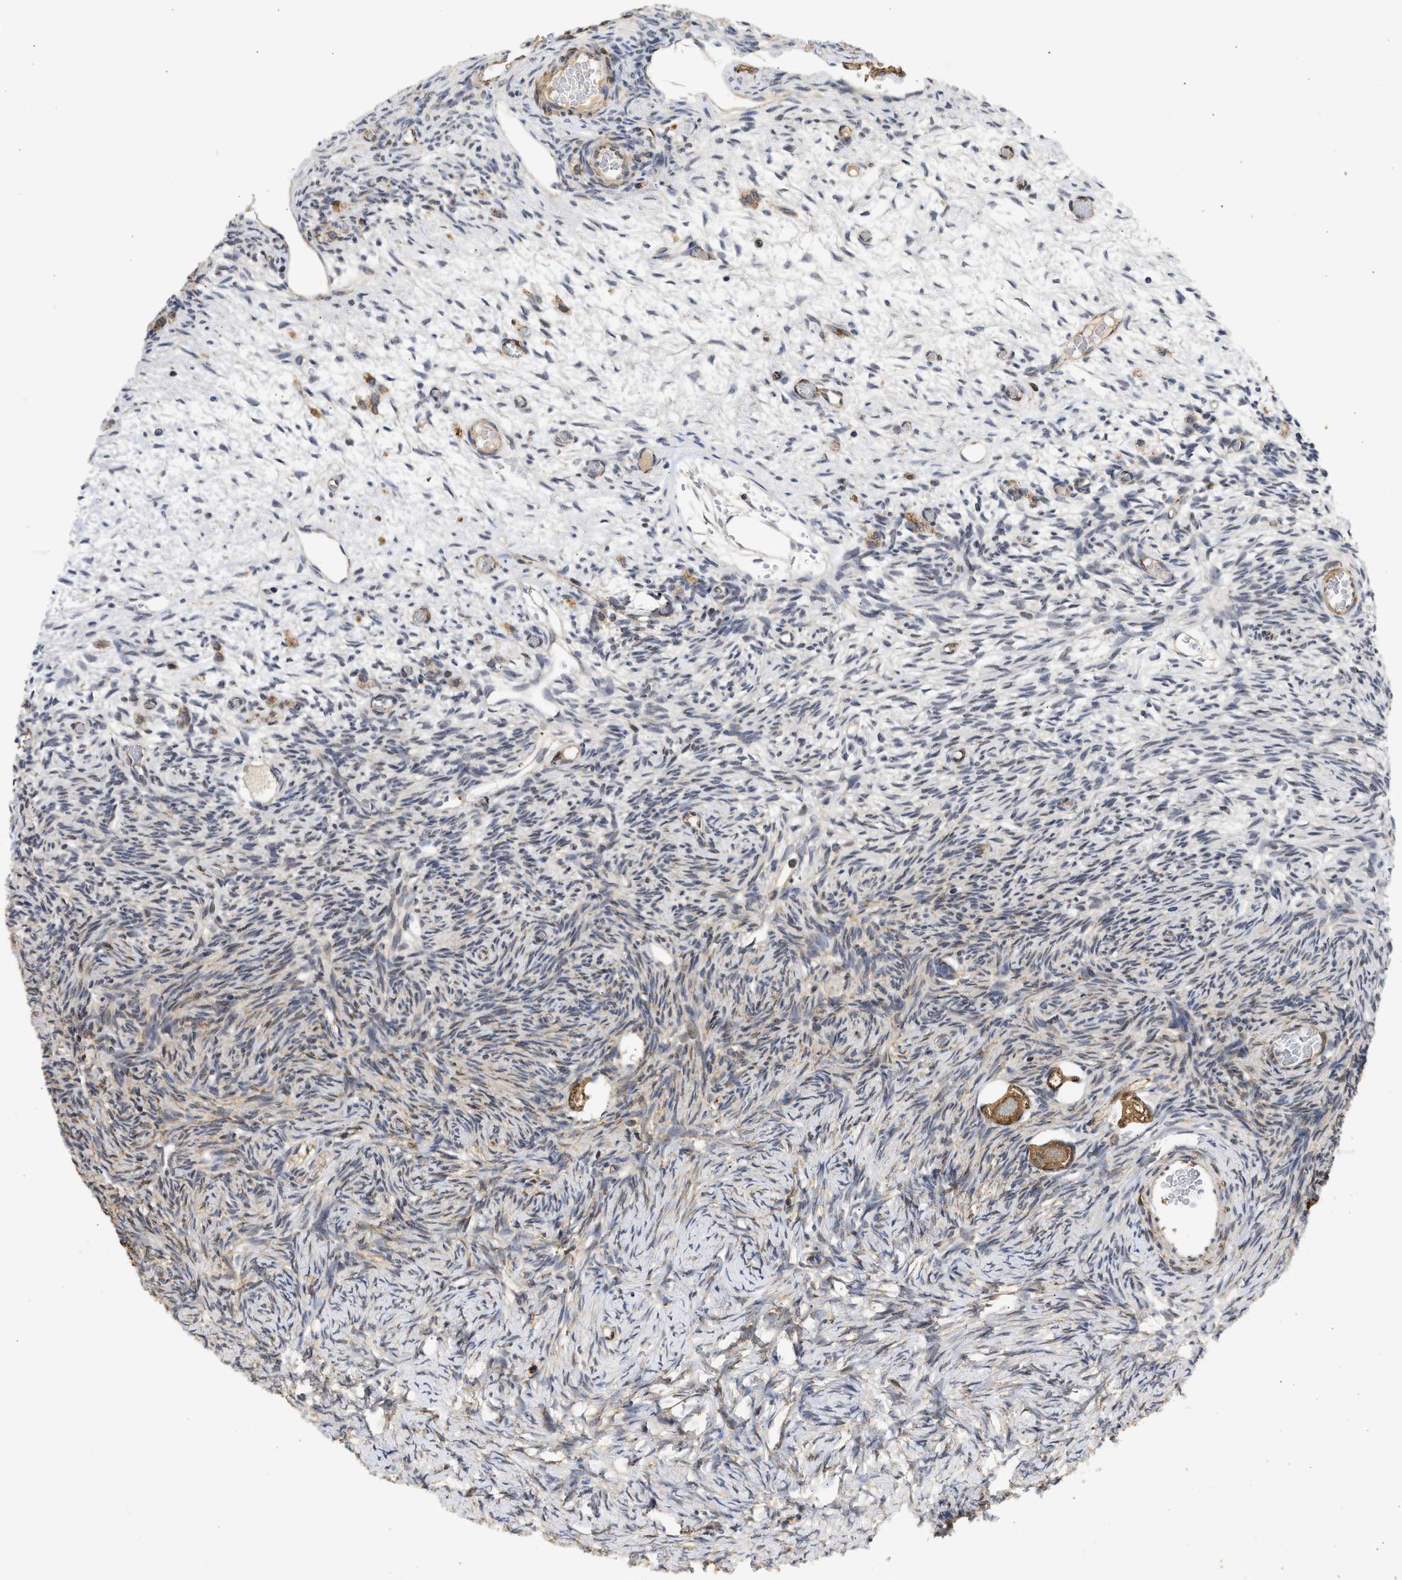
{"staining": {"intensity": "moderate", "quantity": ">75%", "location": "cytoplasmic/membranous"}, "tissue": "ovary", "cell_type": "Follicle cells", "image_type": "normal", "snomed": [{"axis": "morphology", "description": "Normal tissue, NOS"}, {"axis": "topography", "description": "Ovary"}], "caption": "Immunohistochemical staining of benign ovary shows medium levels of moderate cytoplasmic/membranous expression in about >75% of follicle cells.", "gene": "ENSG00000142539", "patient": {"sex": "female", "age": 27}}